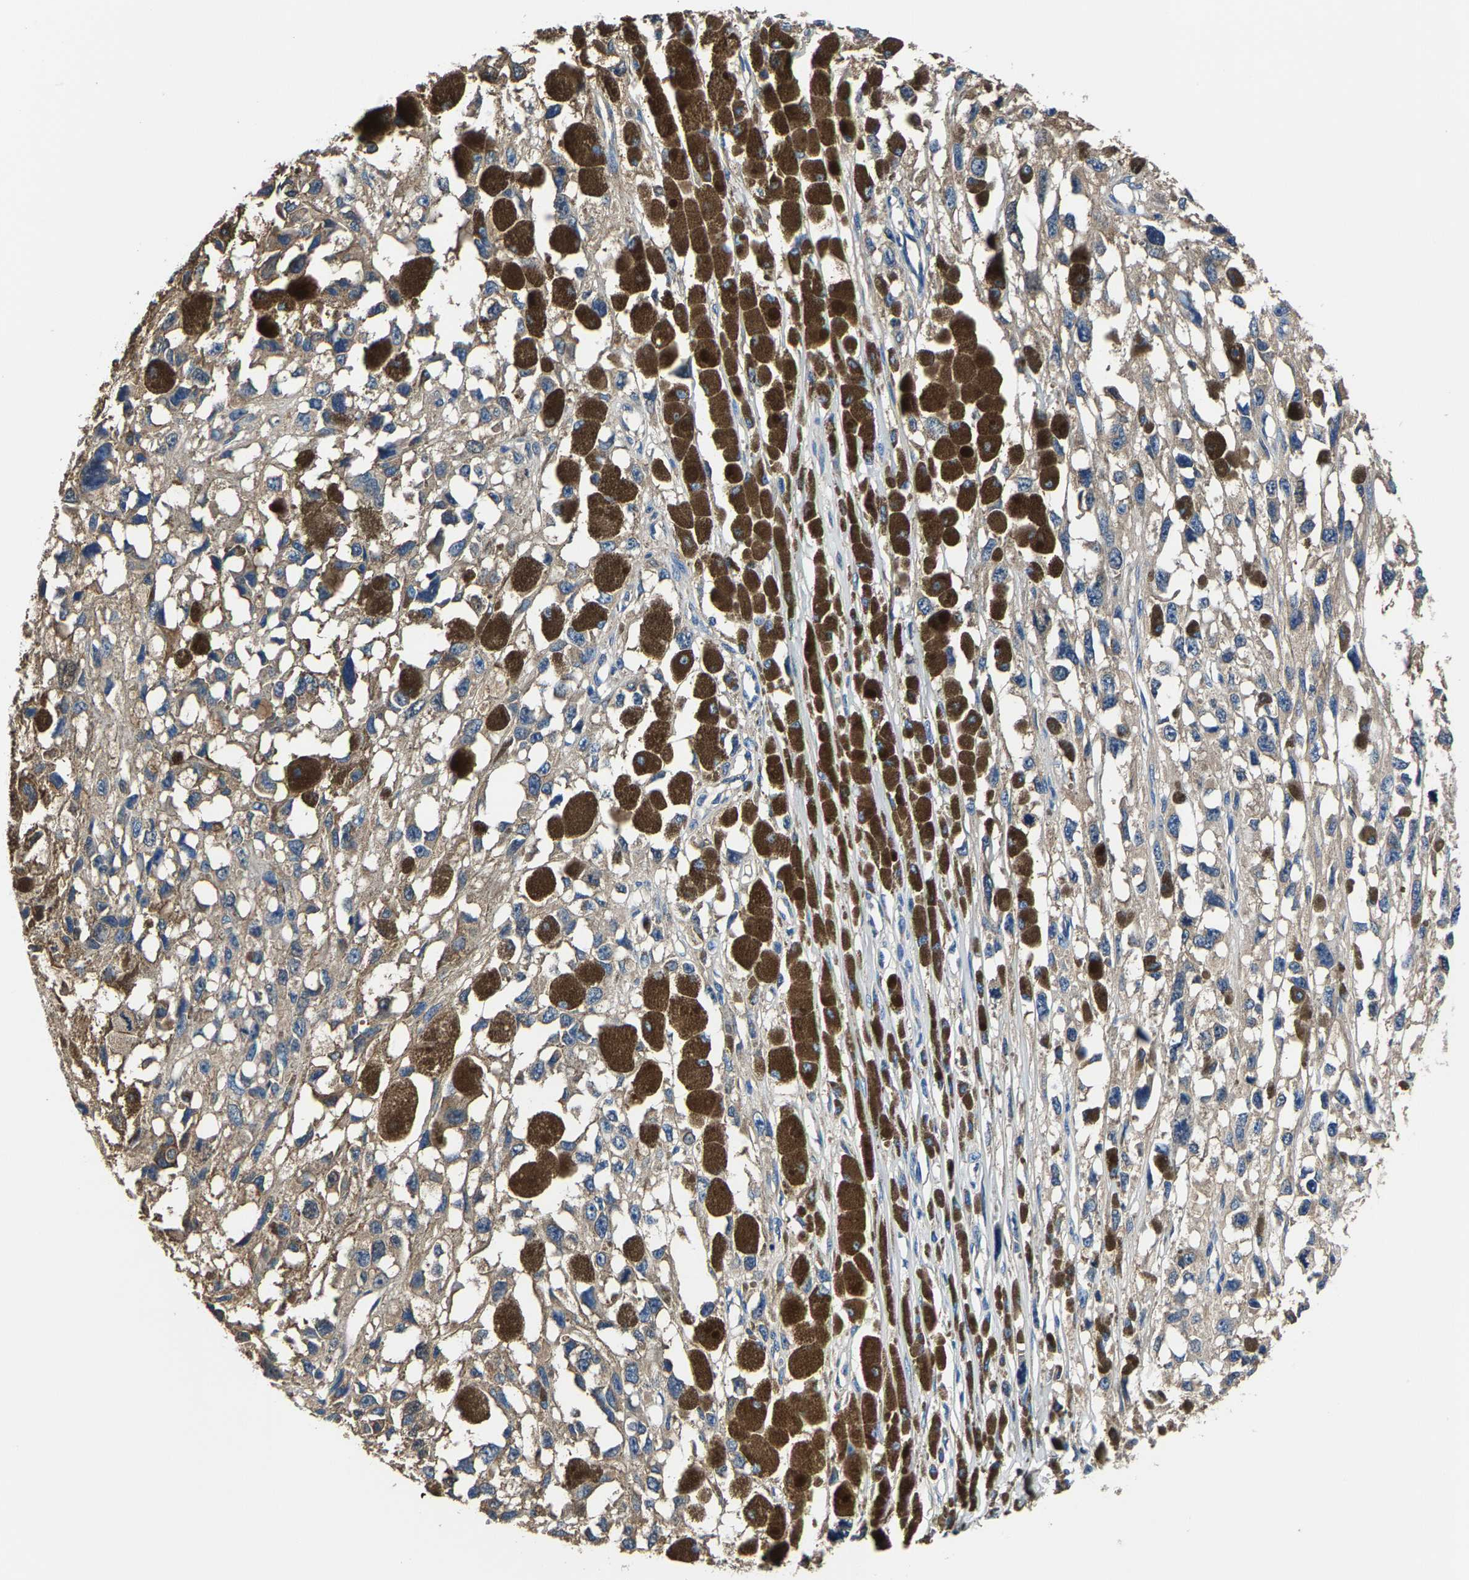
{"staining": {"intensity": "weak", "quantity": "25%-75%", "location": "cytoplasmic/membranous"}, "tissue": "melanoma", "cell_type": "Tumor cells", "image_type": "cancer", "snomed": [{"axis": "morphology", "description": "Malignant melanoma, Metastatic site"}, {"axis": "topography", "description": "Lymph node"}], "caption": "An immunohistochemistry image of tumor tissue is shown. Protein staining in brown highlights weak cytoplasmic/membranous positivity in melanoma within tumor cells.", "gene": "ALDOB", "patient": {"sex": "male", "age": 59}}